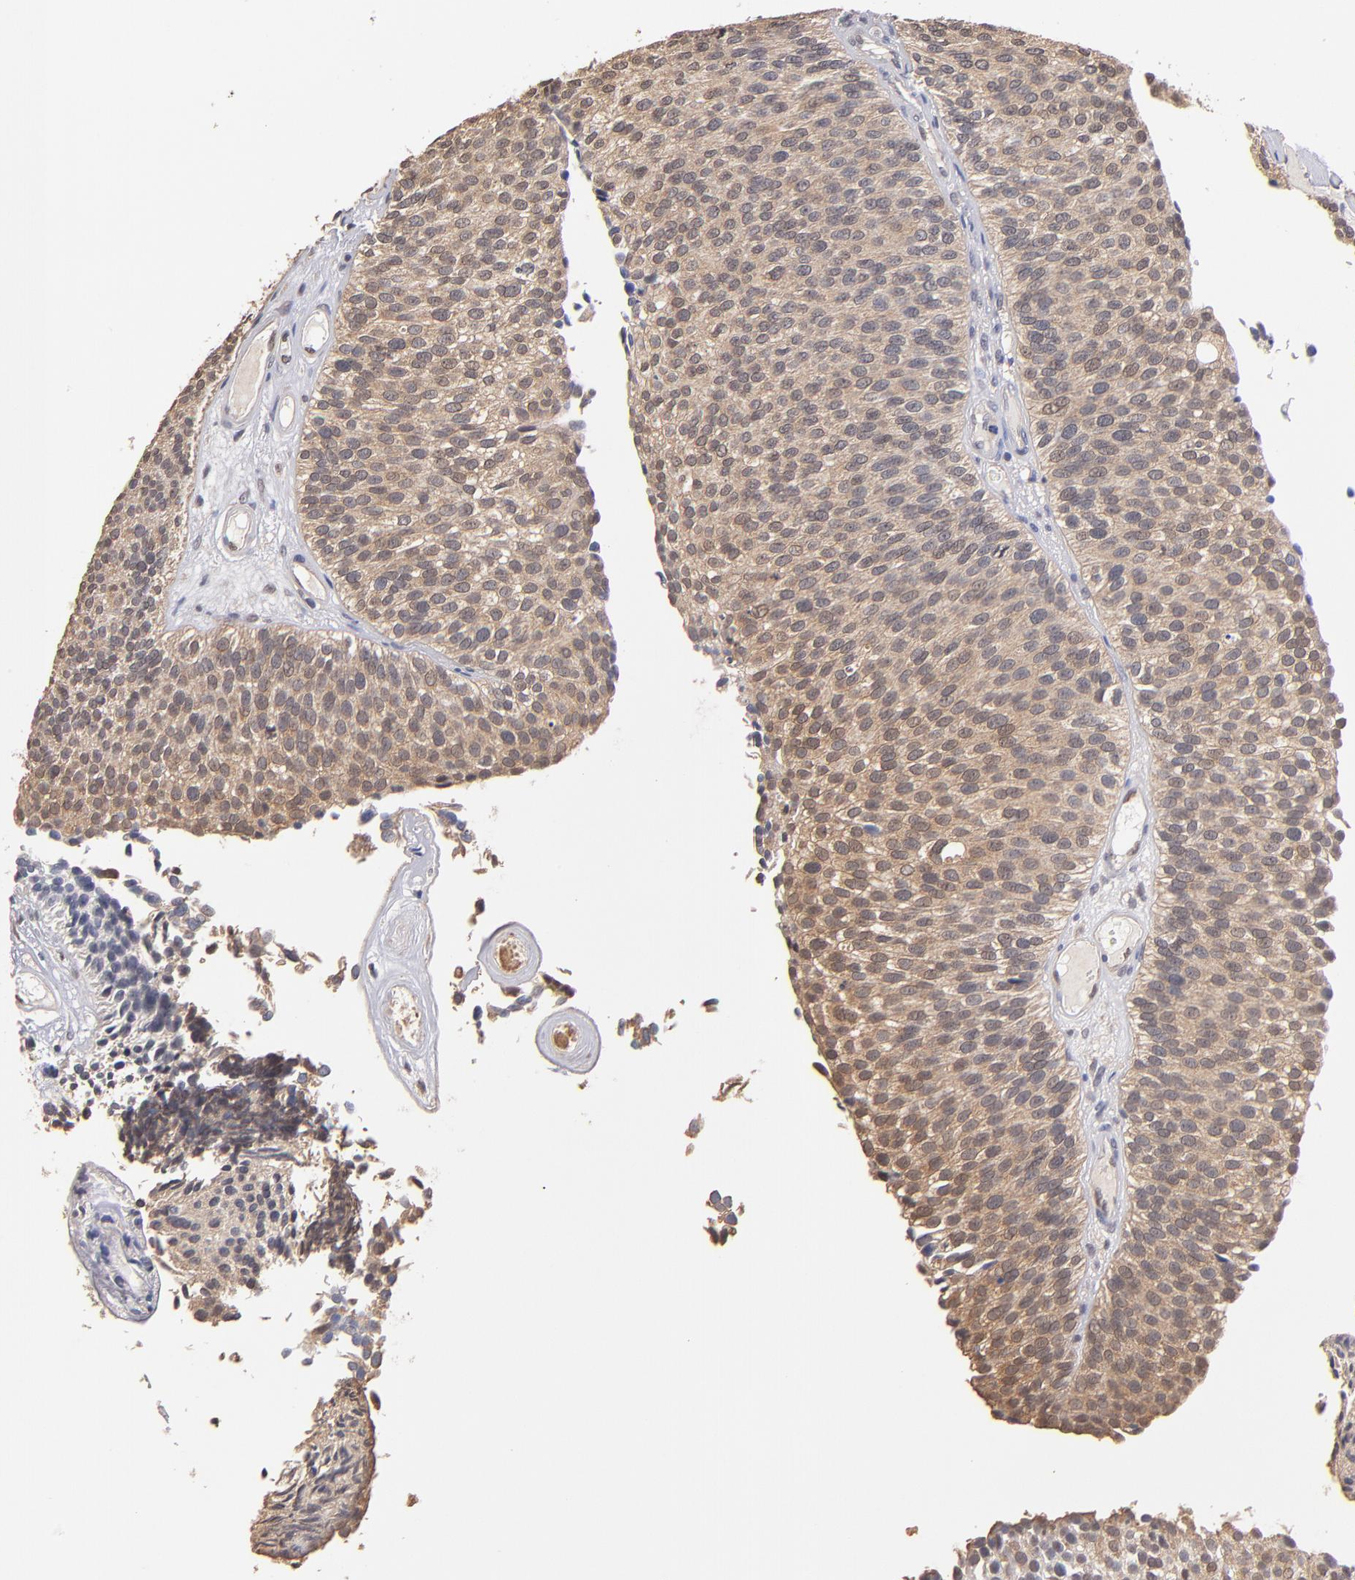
{"staining": {"intensity": "weak", "quantity": ">75%", "location": "cytoplasmic/membranous"}, "tissue": "urothelial cancer", "cell_type": "Tumor cells", "image_type": "cancer", "snomed": [{"axis": "morphology", "description": "Urothelial carcinoma, Low grade"}, {"axis": "topography", "description": "Urinary bladder"}], "caption": "This histopathology image displays IHC staining of low-grade urothelial carcinoma, with low weak cytoplasmic/membranous staining in approximately >75% of tumor cells.", "gene": "PSMD10", "patient": {"sex": "male", "age": 84}}